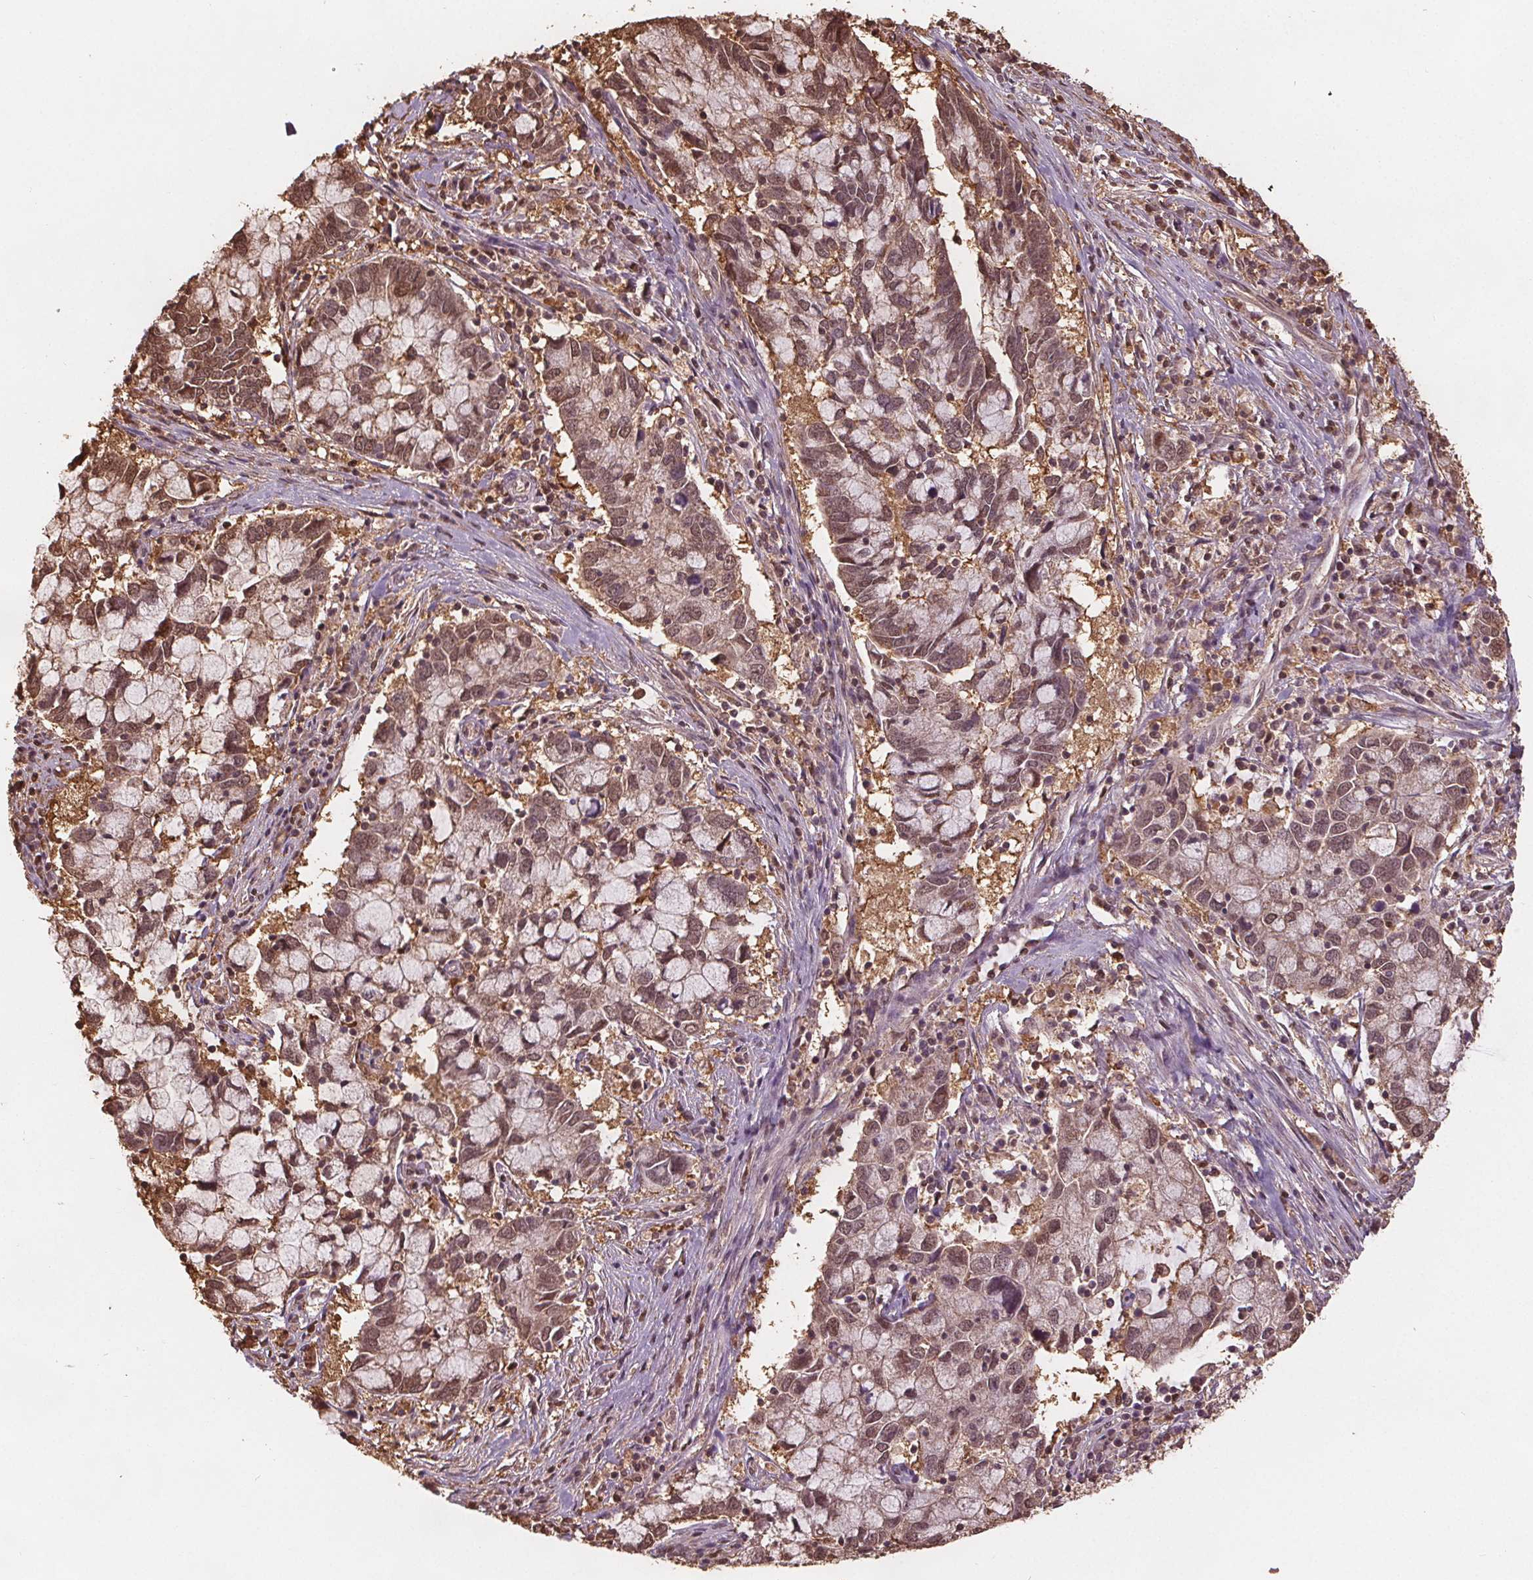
{"staining": {"intensity": "moderate", "quantity": ">75%", "location": "cytoplasmic/membranous,nuclear"}, "tissue": "cervical cancer", "cell_type": "Tumor cells", "image_type": "cancer", "snomed": [{"axis": "morphology", "description": "Adenocarcinoma, NOS"}, {"axis": "topography", "description": "Cervix"}], "caption": "Moderate cytoplasmic/membranous and nuclear protein expression is seen in about >75% of tumor cells in cervical adenocarcinoma.", "gene": "ENO1", "patient": {"sex": "female", "age": 40}}